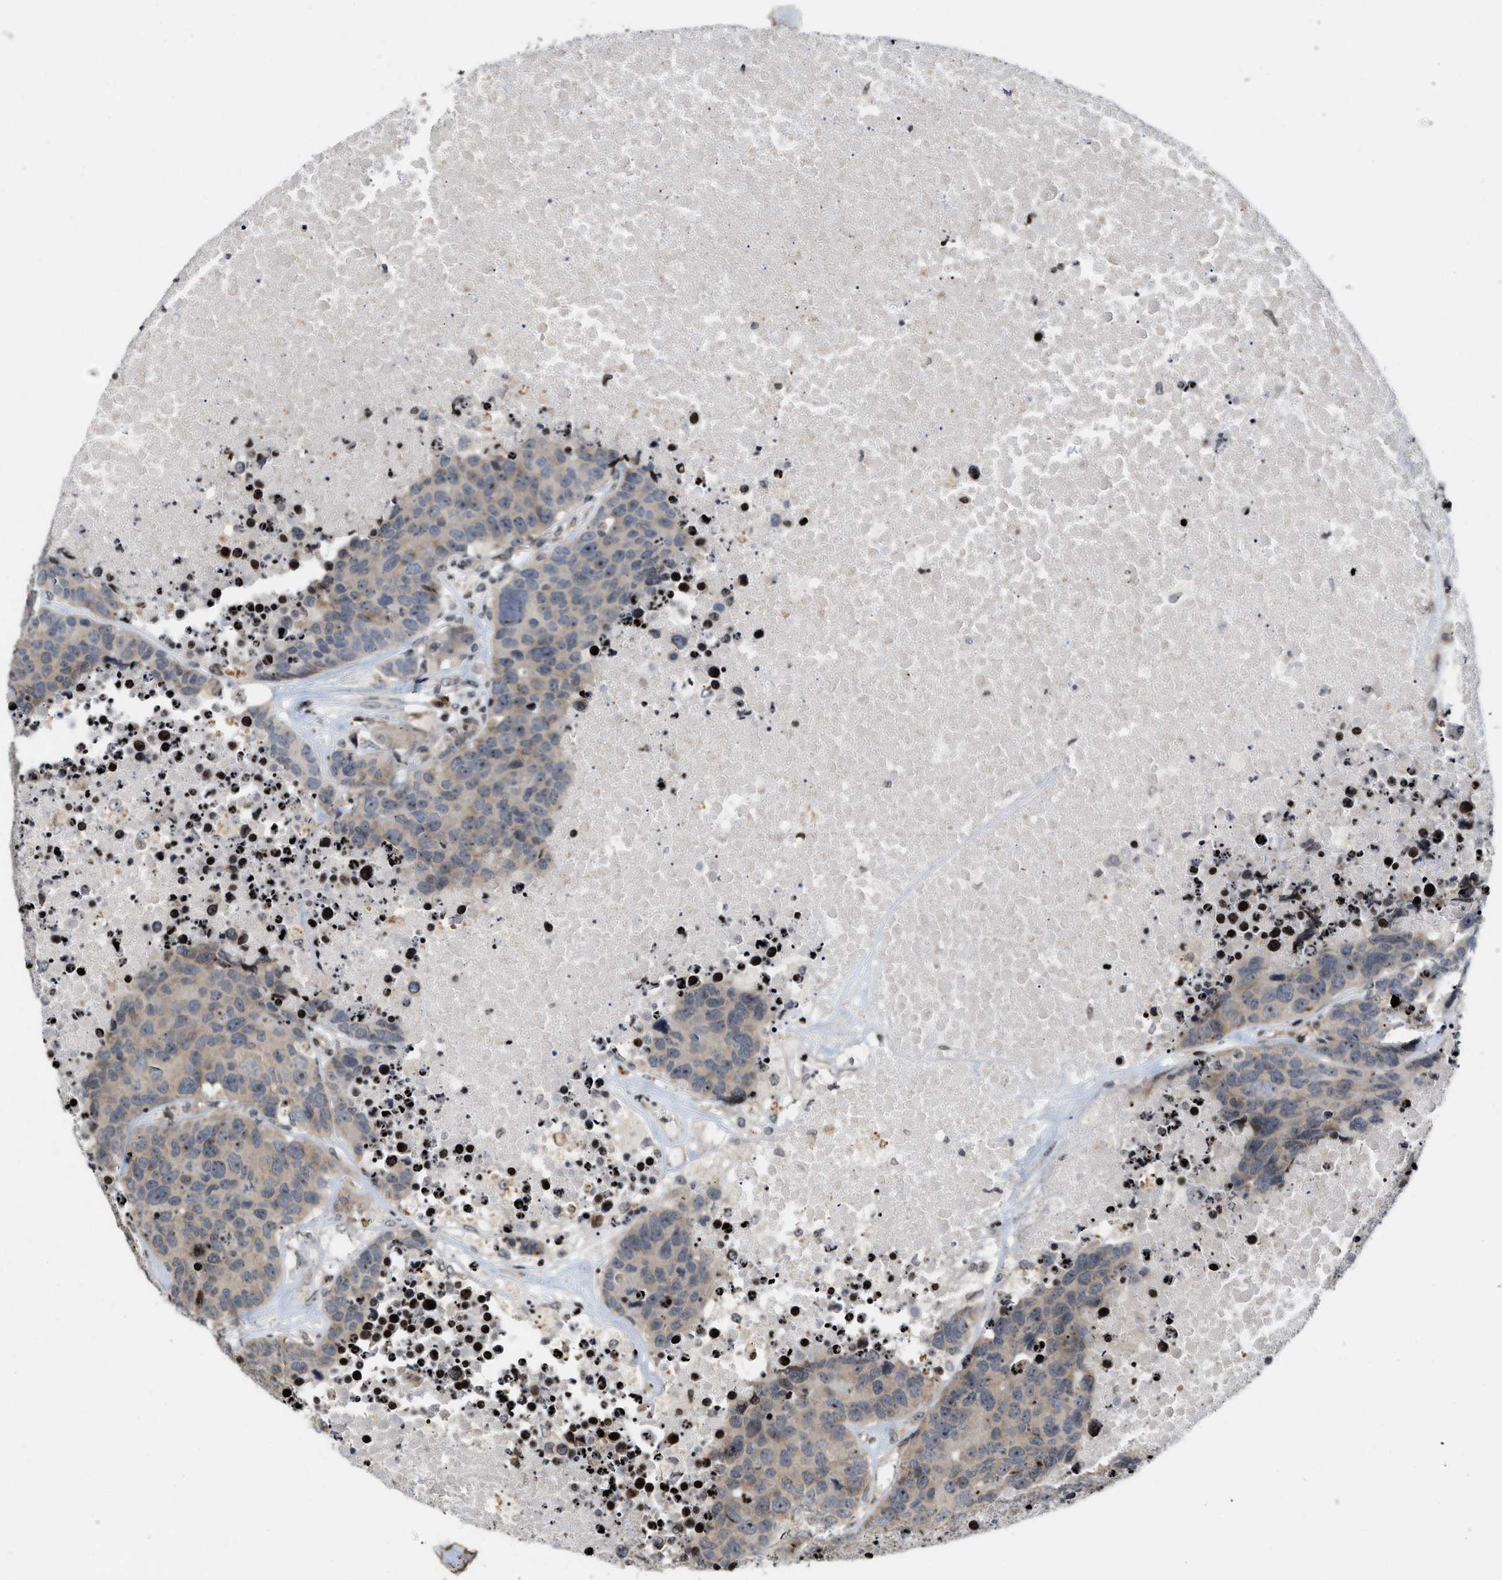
{"staining": {"intensity": "weak", "quantity": ">75%", "location": "cytoplasmic/membranous"}, "tissue": "carcinoid", "cell_type": "Tumor cells", "image_type": "cancer", "snomed": [{"axis": "morphology", "description": "Carcinoid, malignant, NOS"}, {"axis": "topography", "description": "Lung"}], "caption": "An IHC photomicrograph of tumor tissue is shown. Protein staining in brown labels weak cytoplasmic/membranous positivity in malignant carcinoid within tumor cells.", "gene": "PDZD2", "patient": {"sex": "male", "age": 60}}